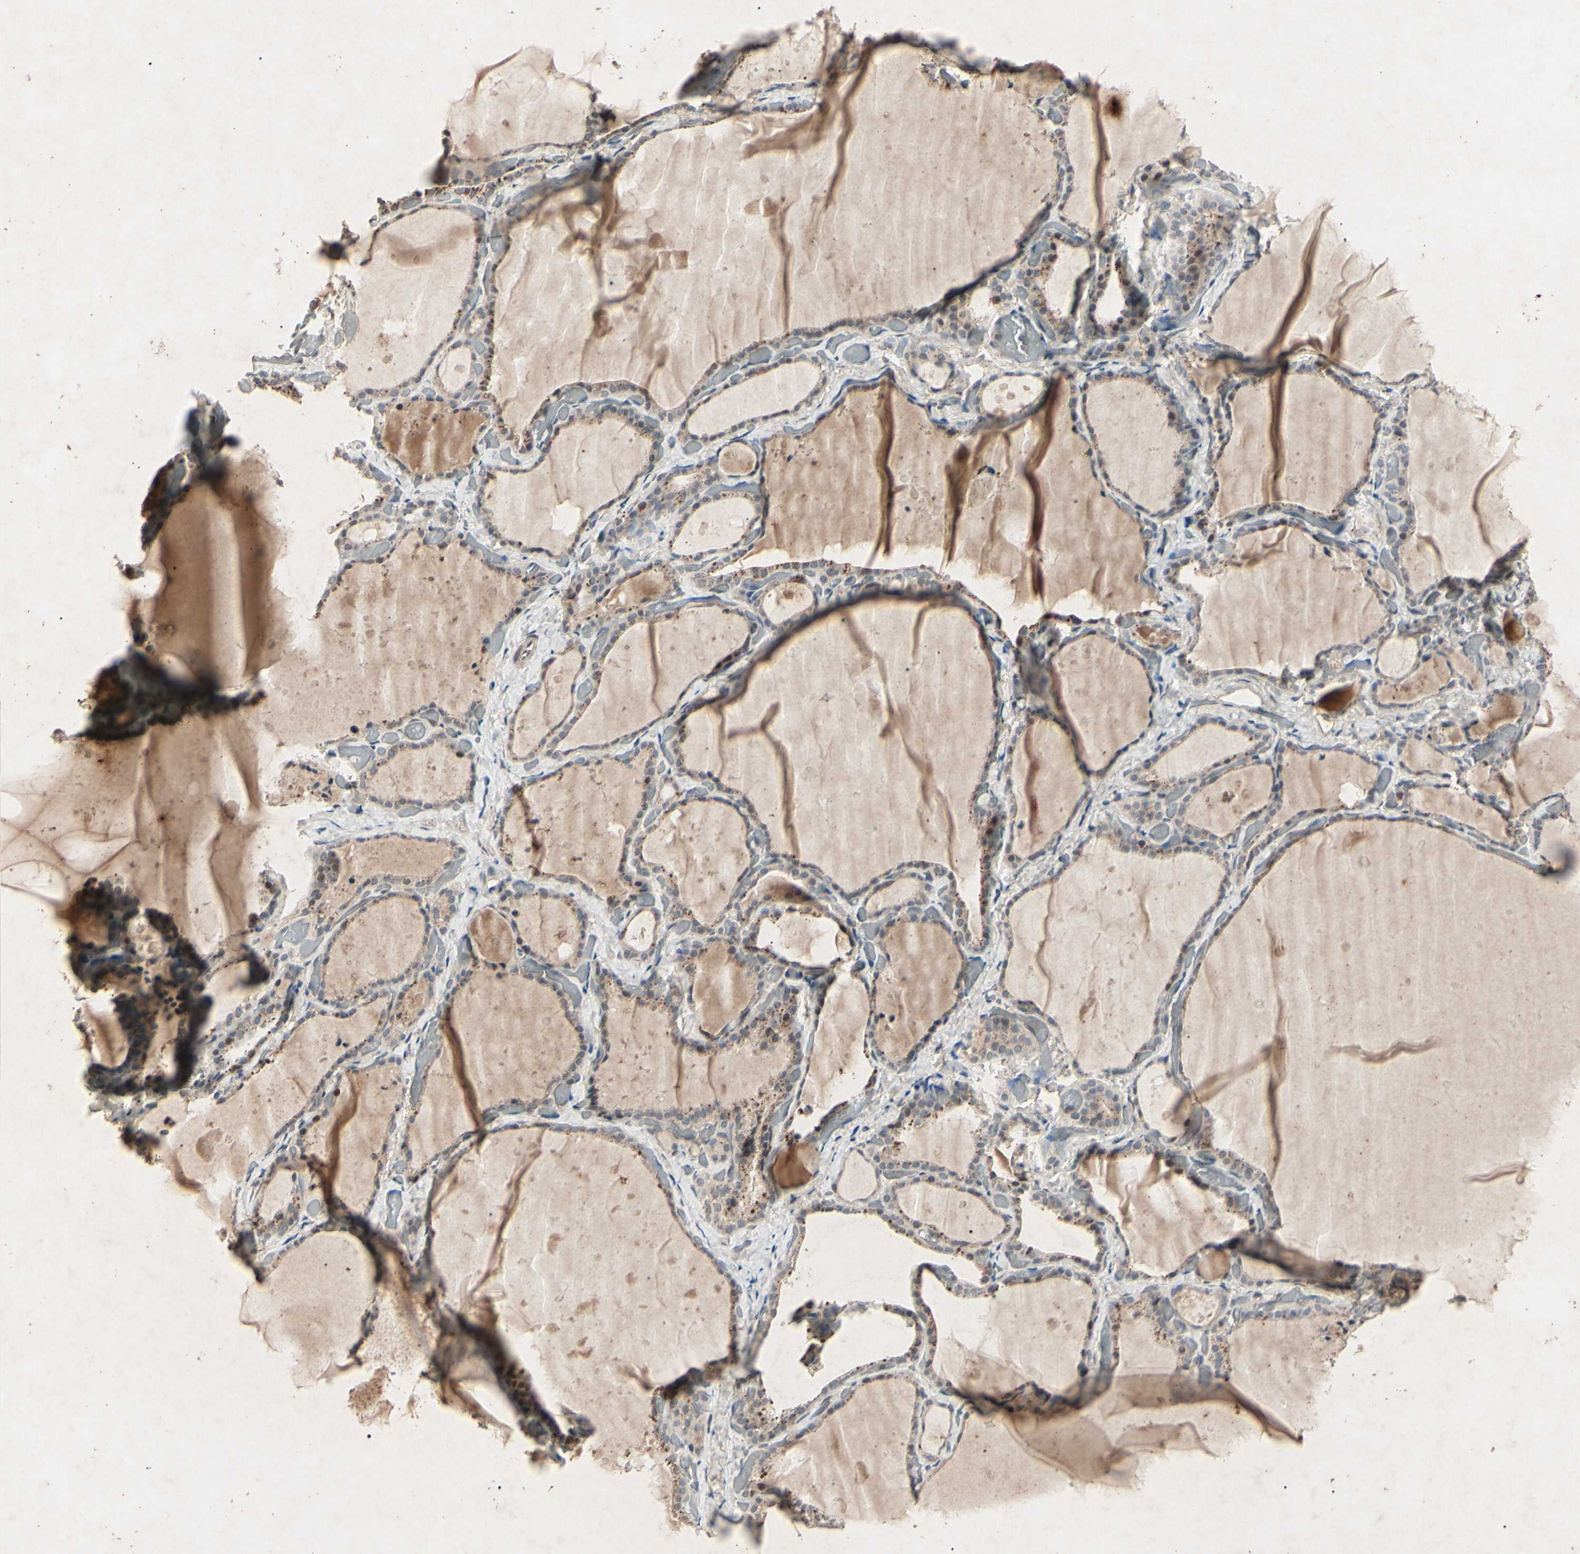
{"staining": {"intensity": "weak", "quantity": ">75%", "location": "cytoplasmic/membranous"}, "tissue": "thyroid gland", "cell_type": "Glandular cells", "image_type": "normal", "snomed": [{"axis": "morphology", "description": "Normal tissue, NOS"}, {"axis": "topography", "description": "Thyroid gland"}], "caption": "Immunohistochemistry (IHC) histopathology image of benign thyroid gland: thyroid gland stained using IHC displays low levels of weak protein expression localized specifically in the cytoplasmic/membranous of glandular cells, appearing as a cytoplasmic/membranous brown color.", "gene": "AEBP1", "patient": {"sex": "female", "age": 44}}